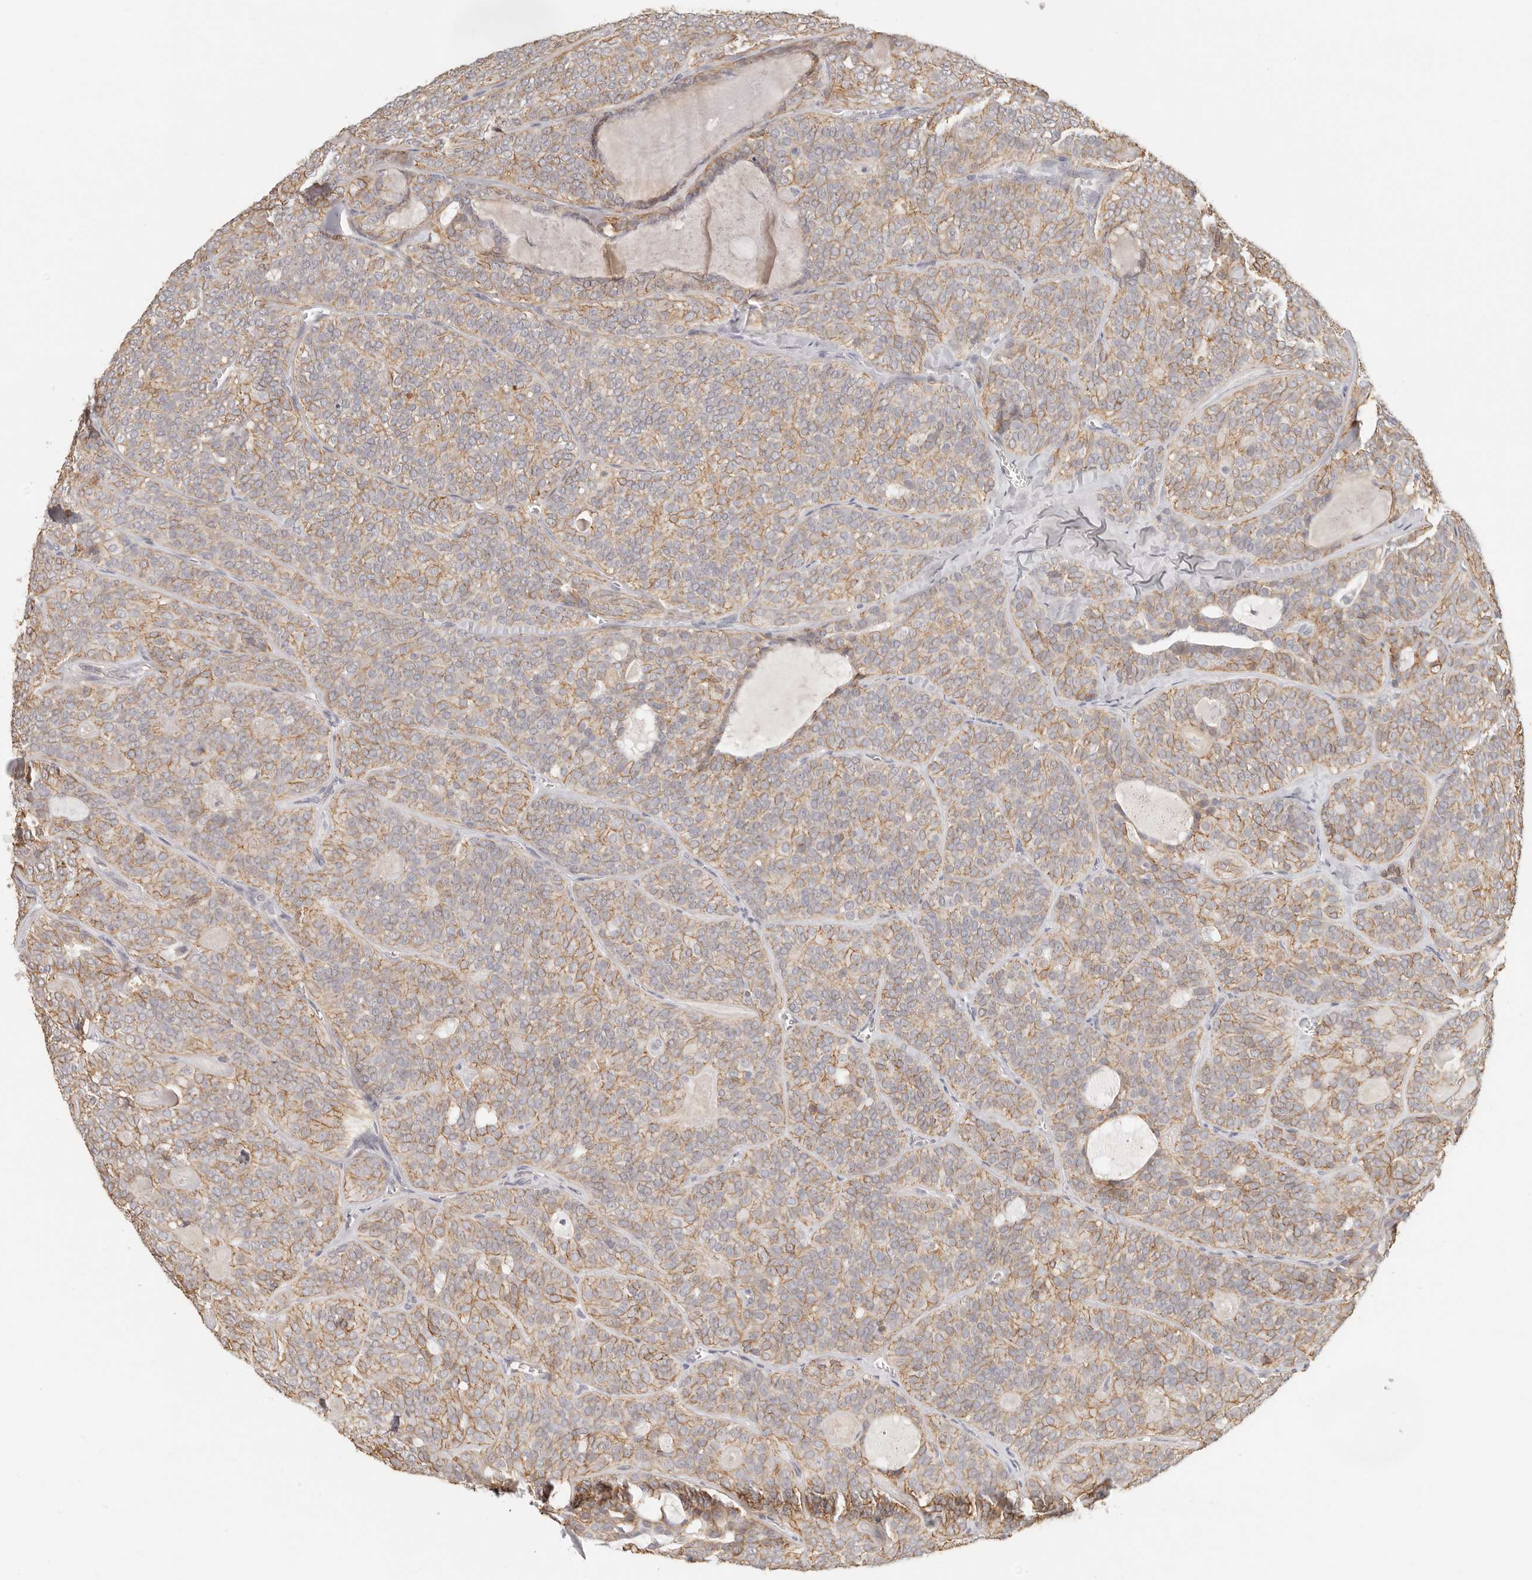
{"staining": {"intensity": "moderate", "quantity": ">75%", "location": "cytoplasmic/membranous"}, "tissue": "head and neck cancer", "cell_type": "Tumor cells", "image_type": "cancer", "snomed": [{"axis": "morphology", "description": "Adenocarcinoma, NOS"}, {"axis": "topography", "description": "Head-Neck"}], "caption": "This image reveals IHC staining of human head and neck cancer (adenocarcinoma), with medium moderate cytoplasmic/membranous staining in about >75% of tumor cells.", "gene": "ANXA9", "patient": {"sex": "male", "age": 66}}